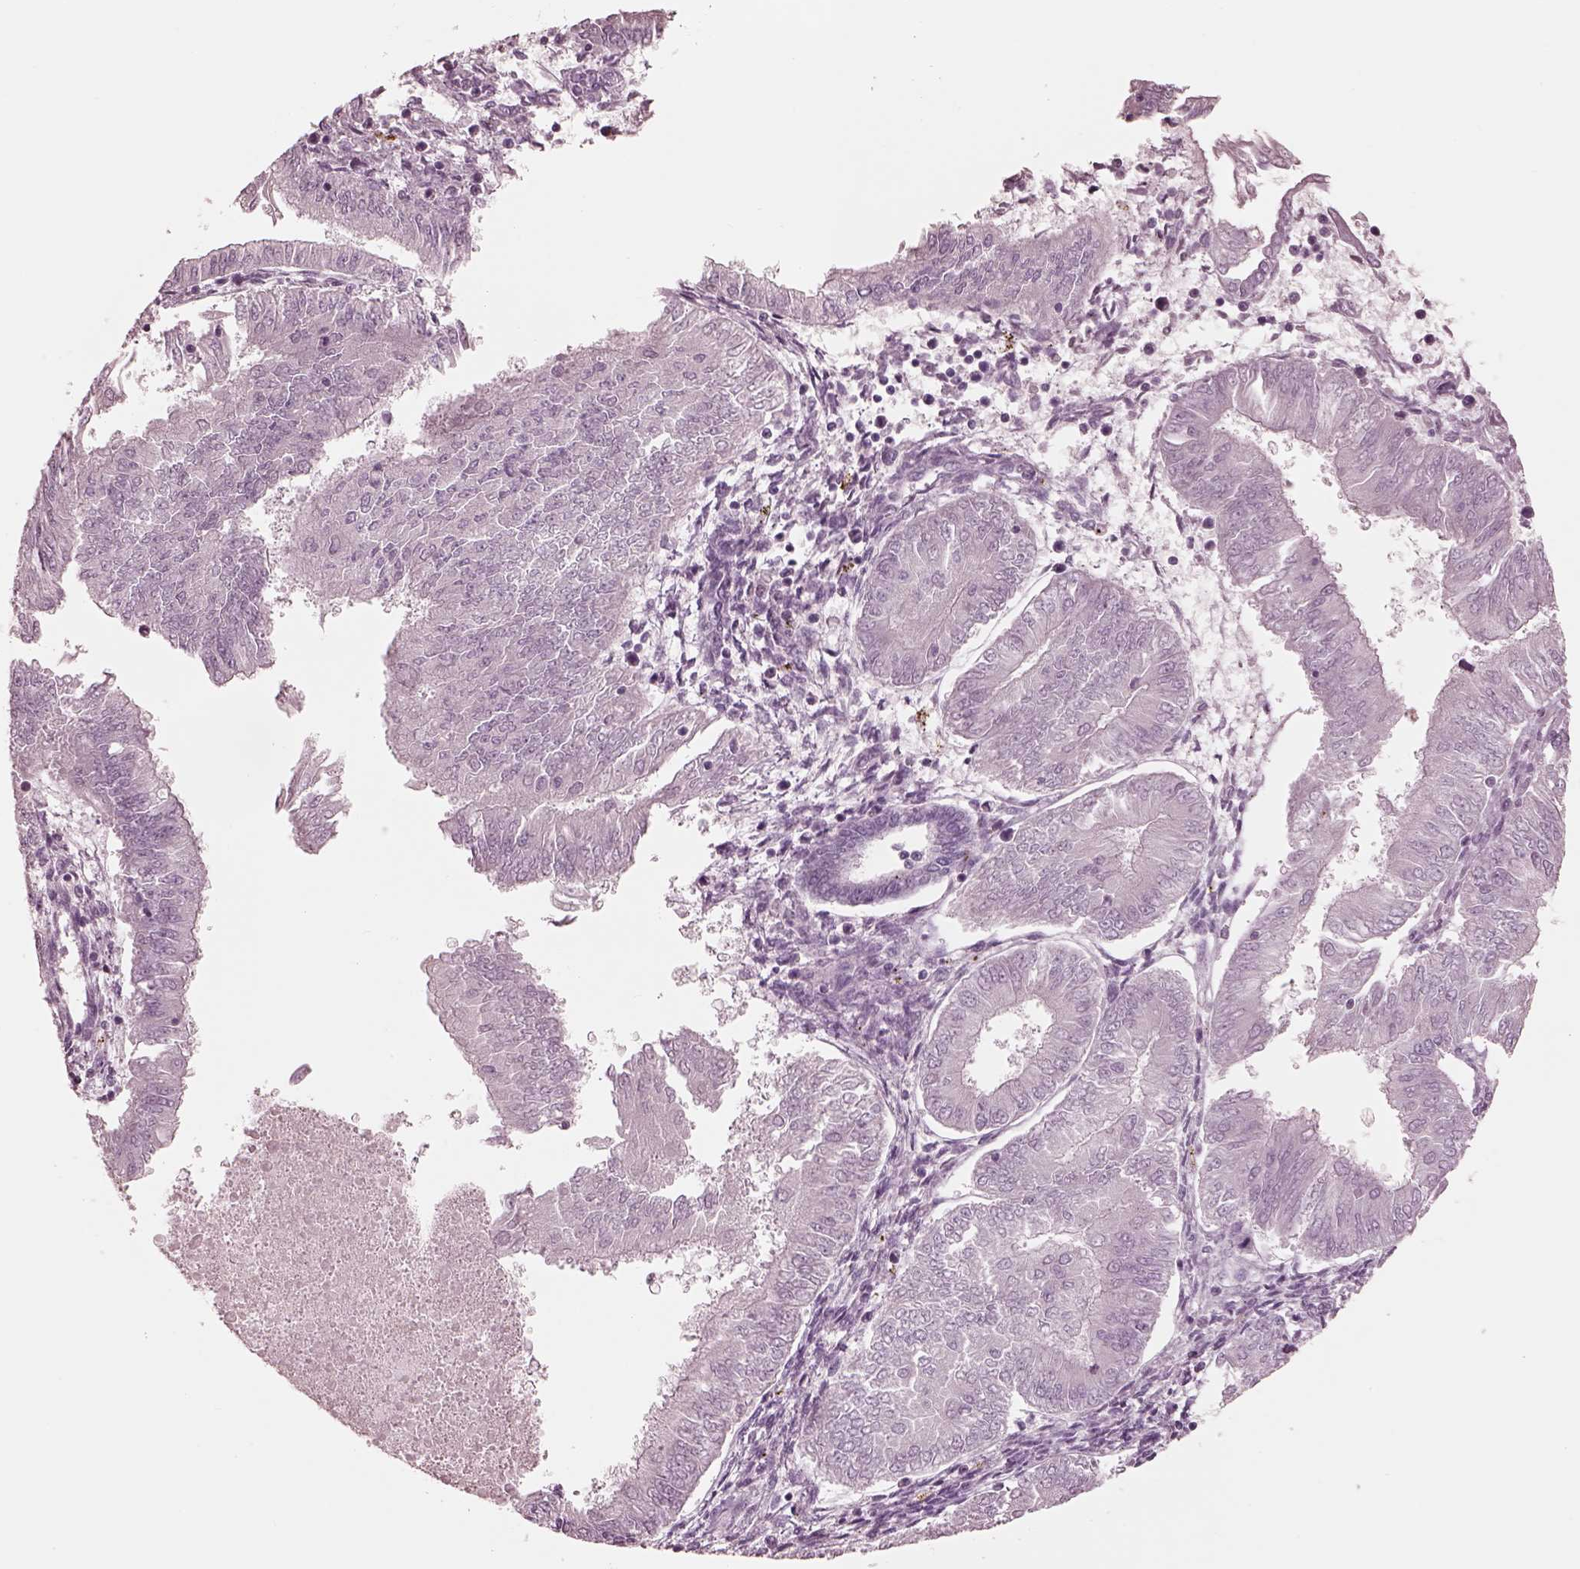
{"staining": {"intensity": "negative", "quantity": "none", "location": "none"}, "tissue": "endometrial cancer", "cell_type": "Tumor cells", "image_type": "cancer", "snomed": [{"axis": "morphology", "description": "Adenocarcinoma, NOS"}, {"axis": "topography", "description": "Endometrium"}], "caption": "High power microscopy image of an immunohistochemistry (IHC) image of adenocarcinoma (endometrial), revealing no significant expression in tumor cells.", "gene": "GARIN4", "patient": {"sex": "female", "age": 53}}